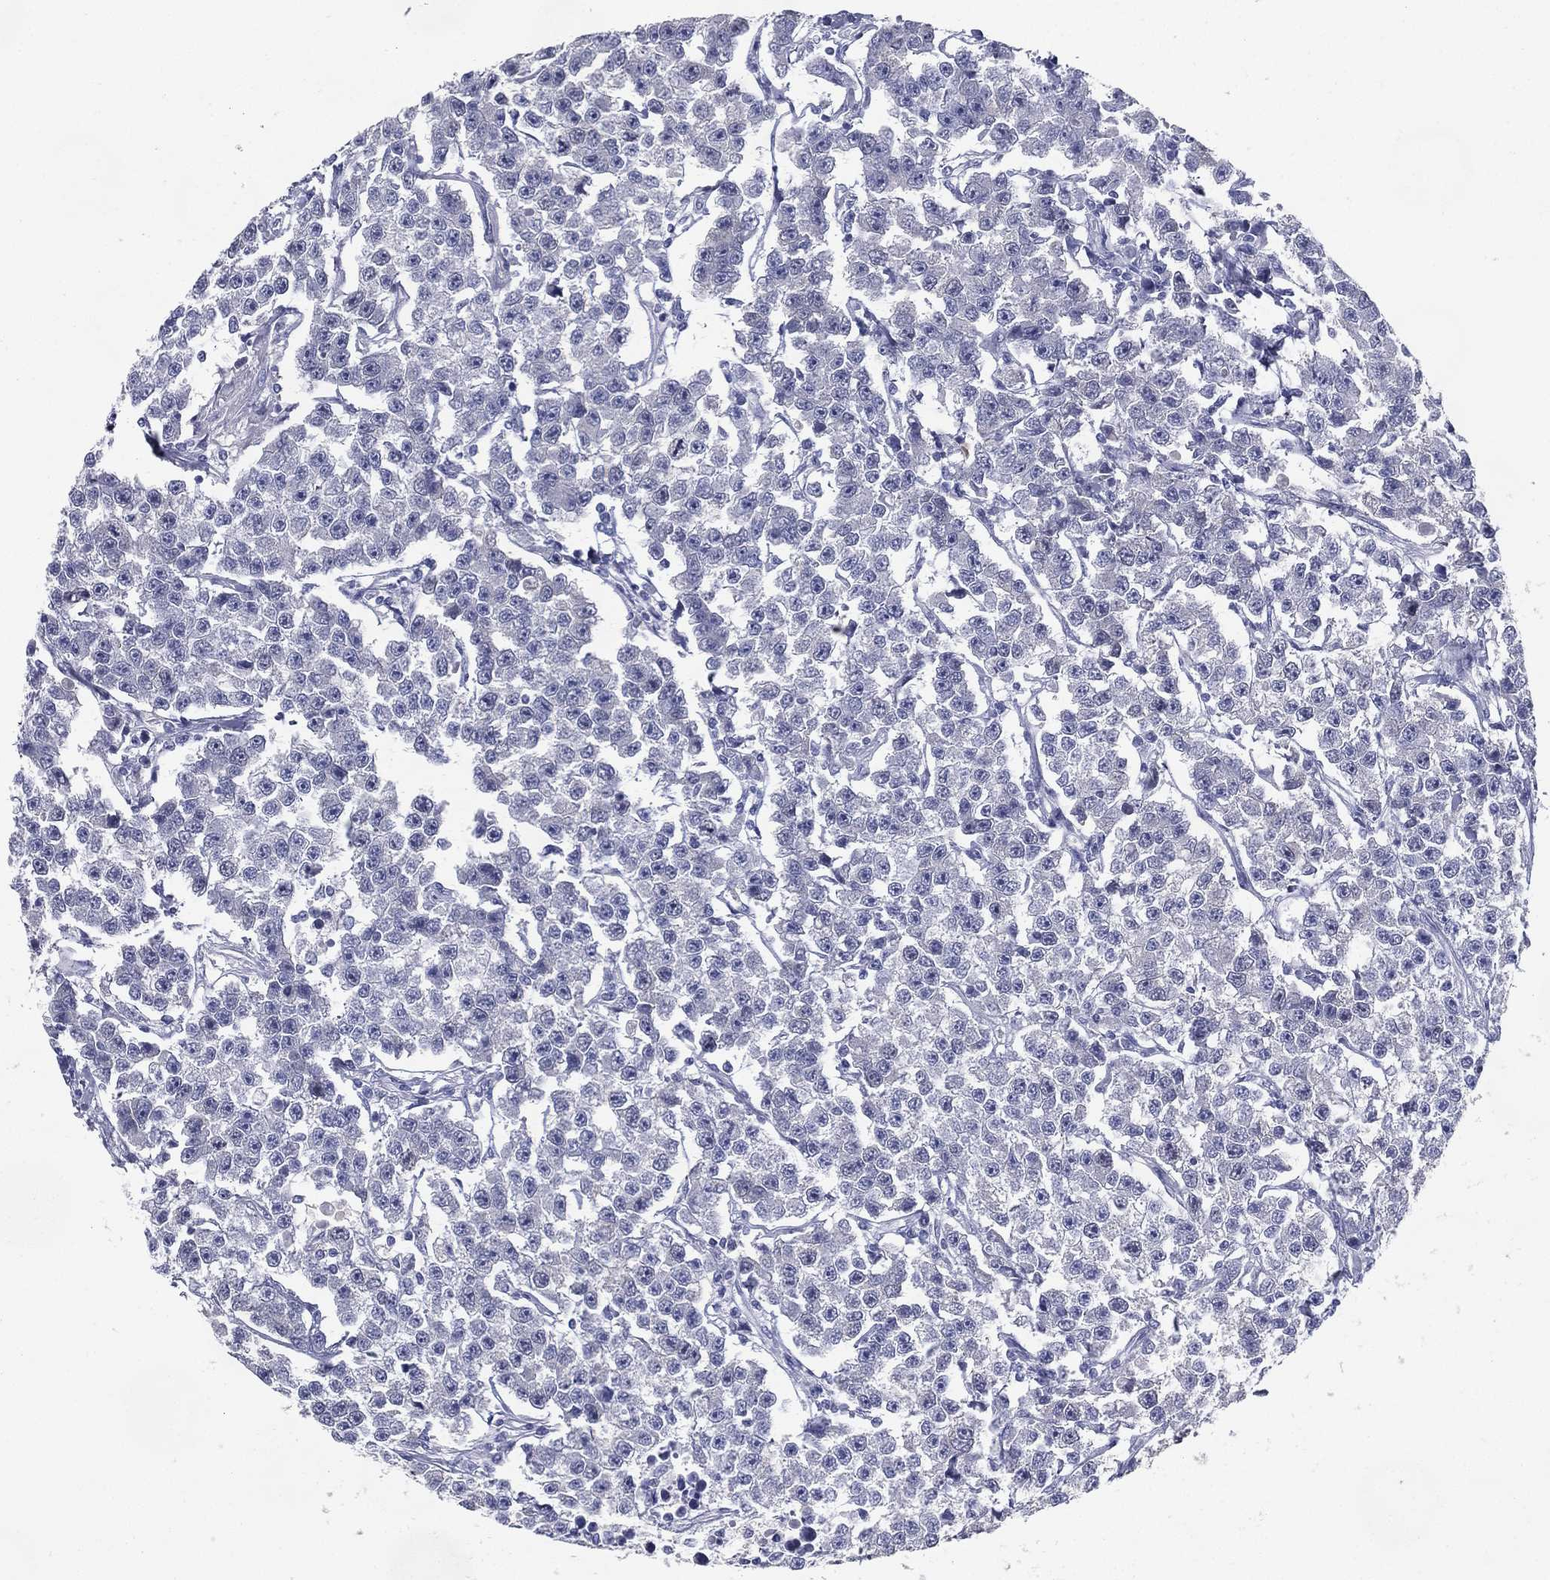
{"staining": {"intensity": "negative", "quantity": "none", "location": "none"}, "tissue": "testis cancer", "cell_type": "Tumor cells", "image_type": "cancer", "snomed": [{"axis": "morphology", "description": "Seminoma, NOS"}, {"axis": "topography", "description": "Testis"}], "caption": "Testis seminoma was stained to show a protein in brown. There is no significant expression in tumor cells. The staining was performed using DAB to visualize the protein expression in brown, while the nuclei were stained in blue with hematoxylin (Magnification: 20x).", "gene": "KIF2C", "patient": {"sex": "male", "age": 59}}